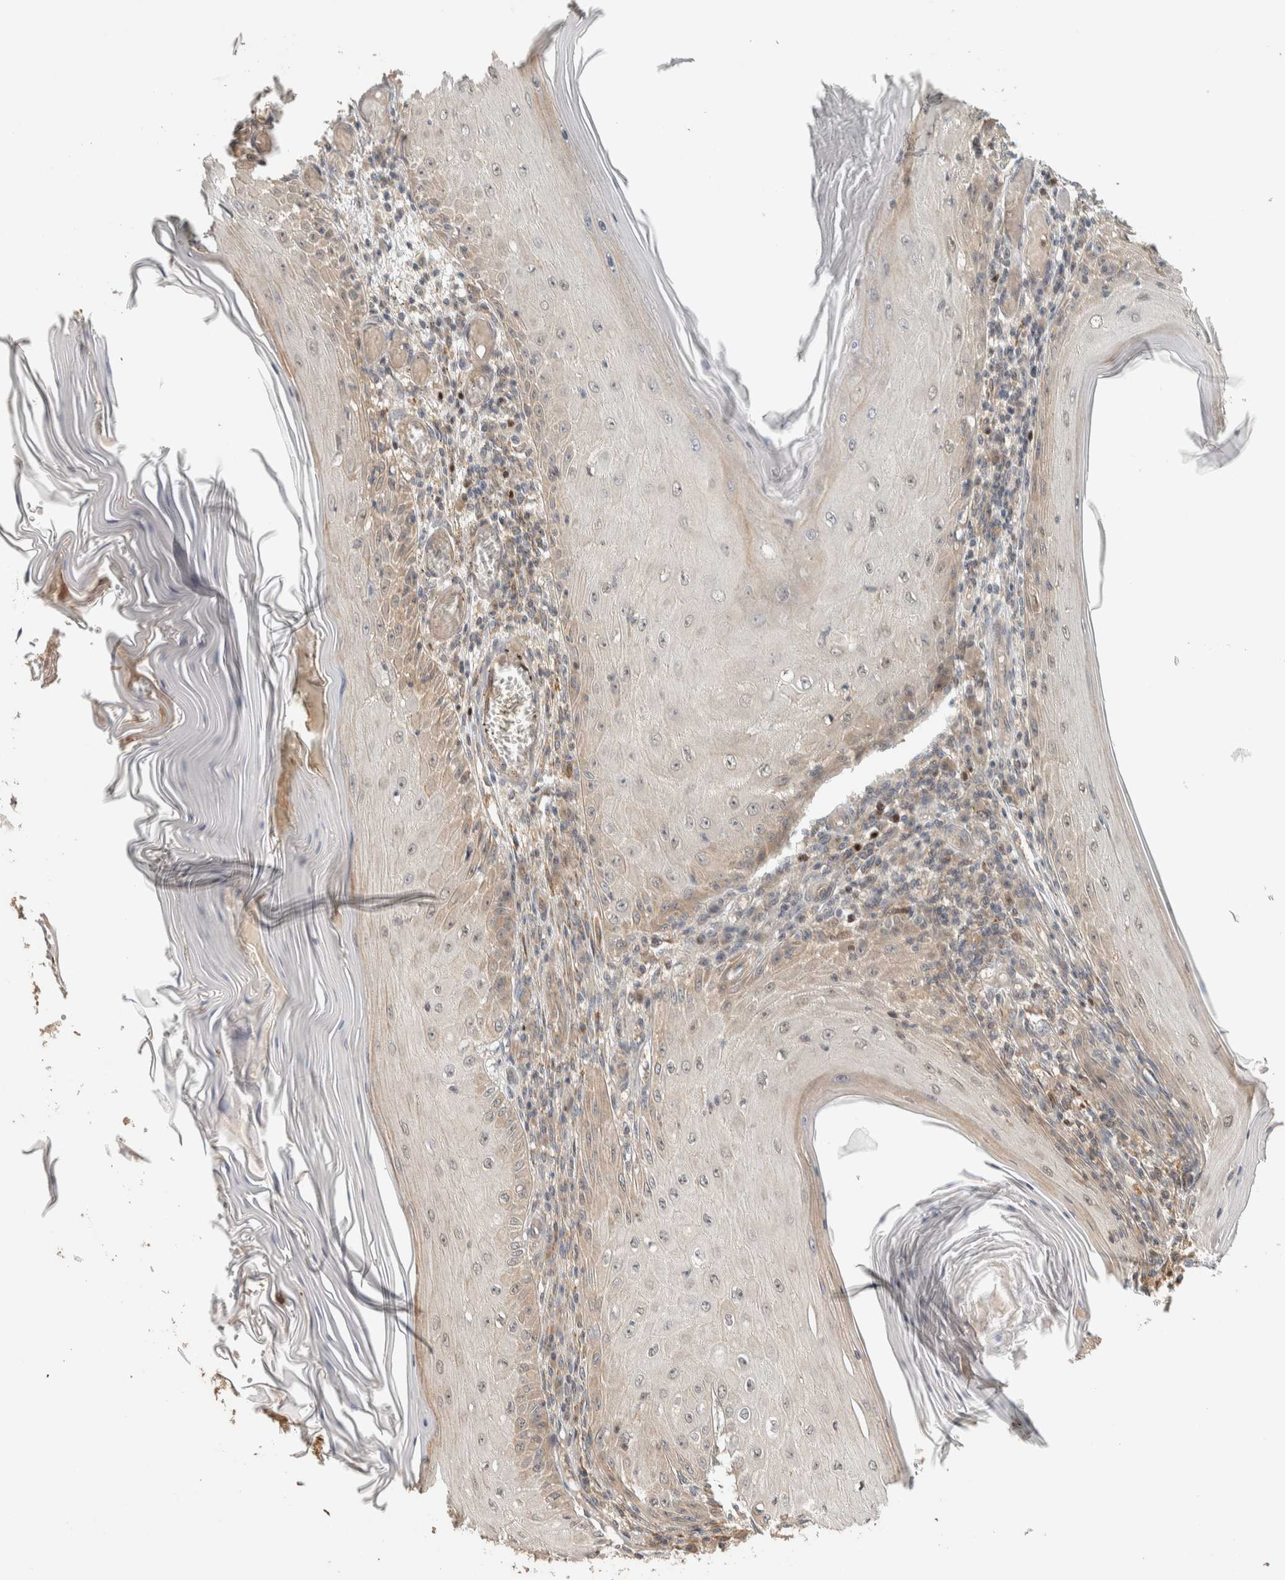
{"staining": {"intensity": "moderate", "quantity": "25%-75%", "location": "cytoplasmic/membranous"}, "tissue": "skin cancer", "cell_type": "Tumor cells", "image_type": "cancer", "snomed": [{"axis": "morphology", "description": "Squamous cell carcinoma, NOS"}, {"axis": "topography", "description": "Skin"}], "caption": "DAB (3,3'-diaminobenzidine) immunohistochemical staining of human squamous cell carcinoma (skin) reveals moderate cytoplasmic/membranous protein expression in approximately 25%-75% of tumor cells.", "gene": "ADSS2", "patient": {"sex": "female", "age": 73}}